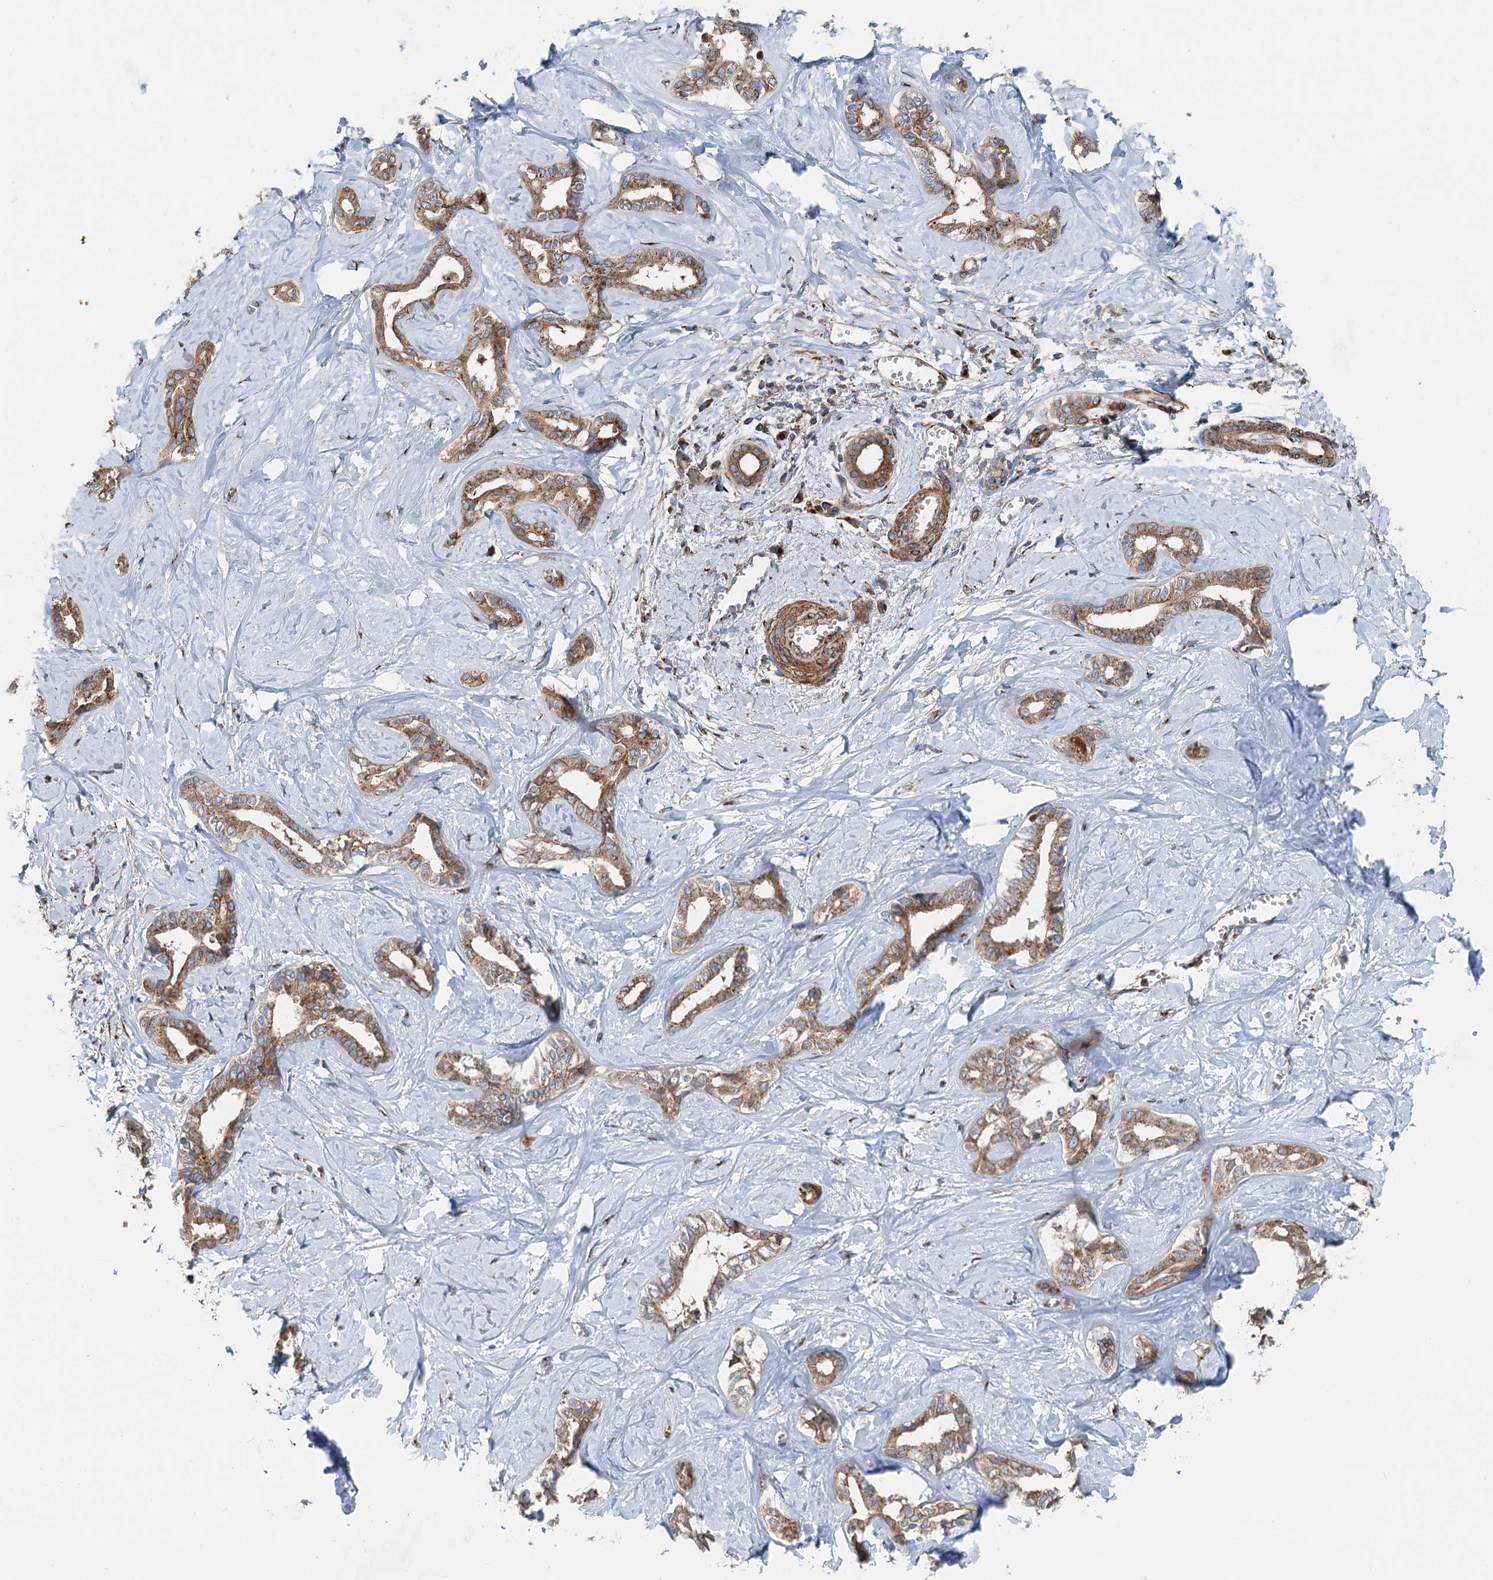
{"staining": {"intensity": "moderate", "quantity": ">75%", "location": "cytoplasmic/membranous"}, "tissue": "liver cancer", "cell_type": "Tumor cells", "image_type": "cancer", "snomed": [{"axis": "morphology", "description": "Cholangiocarcinoma"}, {"axis": "topography", "description": "Liver"}], "caption": "Human liver cholangiocarcinoma stained for a protein (brown) demonstrates moderate cytoplasmic/membranous positive expression in about >75% of tumor cells.", "gene": "ANKRD26", "patient": {"sex": "female", "age": 77}}